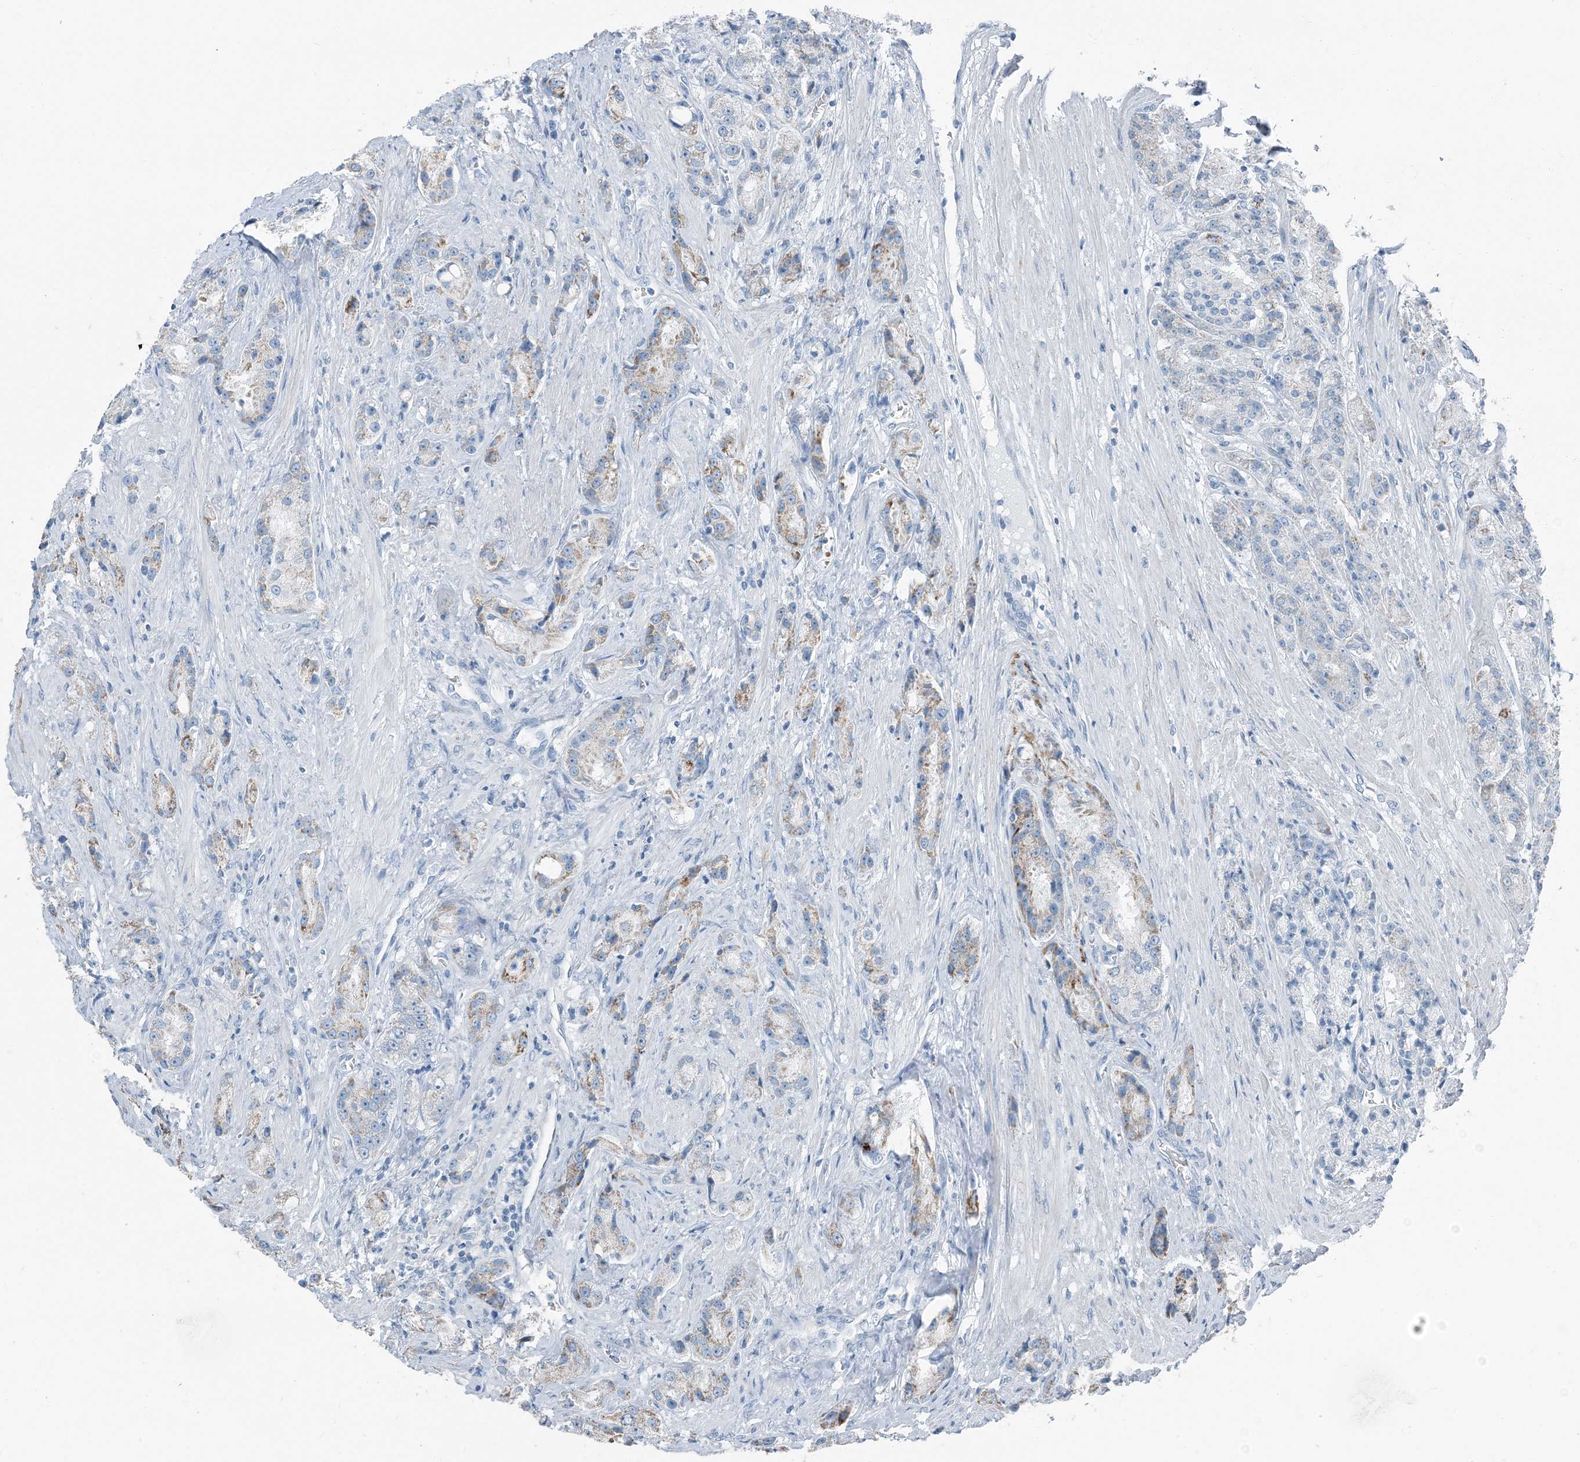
{"staining": {"intensity": "moderate", "quantity": "25%-75%", "location": "cytoplasmic/membranous"}, "tissue": "prostate cancer", "cell_type": "Tumor cells", "image_type": "cancer", "snomed": [{"axis": "morphology", "description": "Adenocarcinoma, High grade"}, {"axis": "topography", "description": "Prostate"}], "caption": "Human prostate cancer stained with a brown dye demonstrates moderate cytoplasmic/membranous positive expression in approximately 25%-75% of tumor cells.", "gene": "FAM162A", "patient": {"sex": "male", "age": 60}}